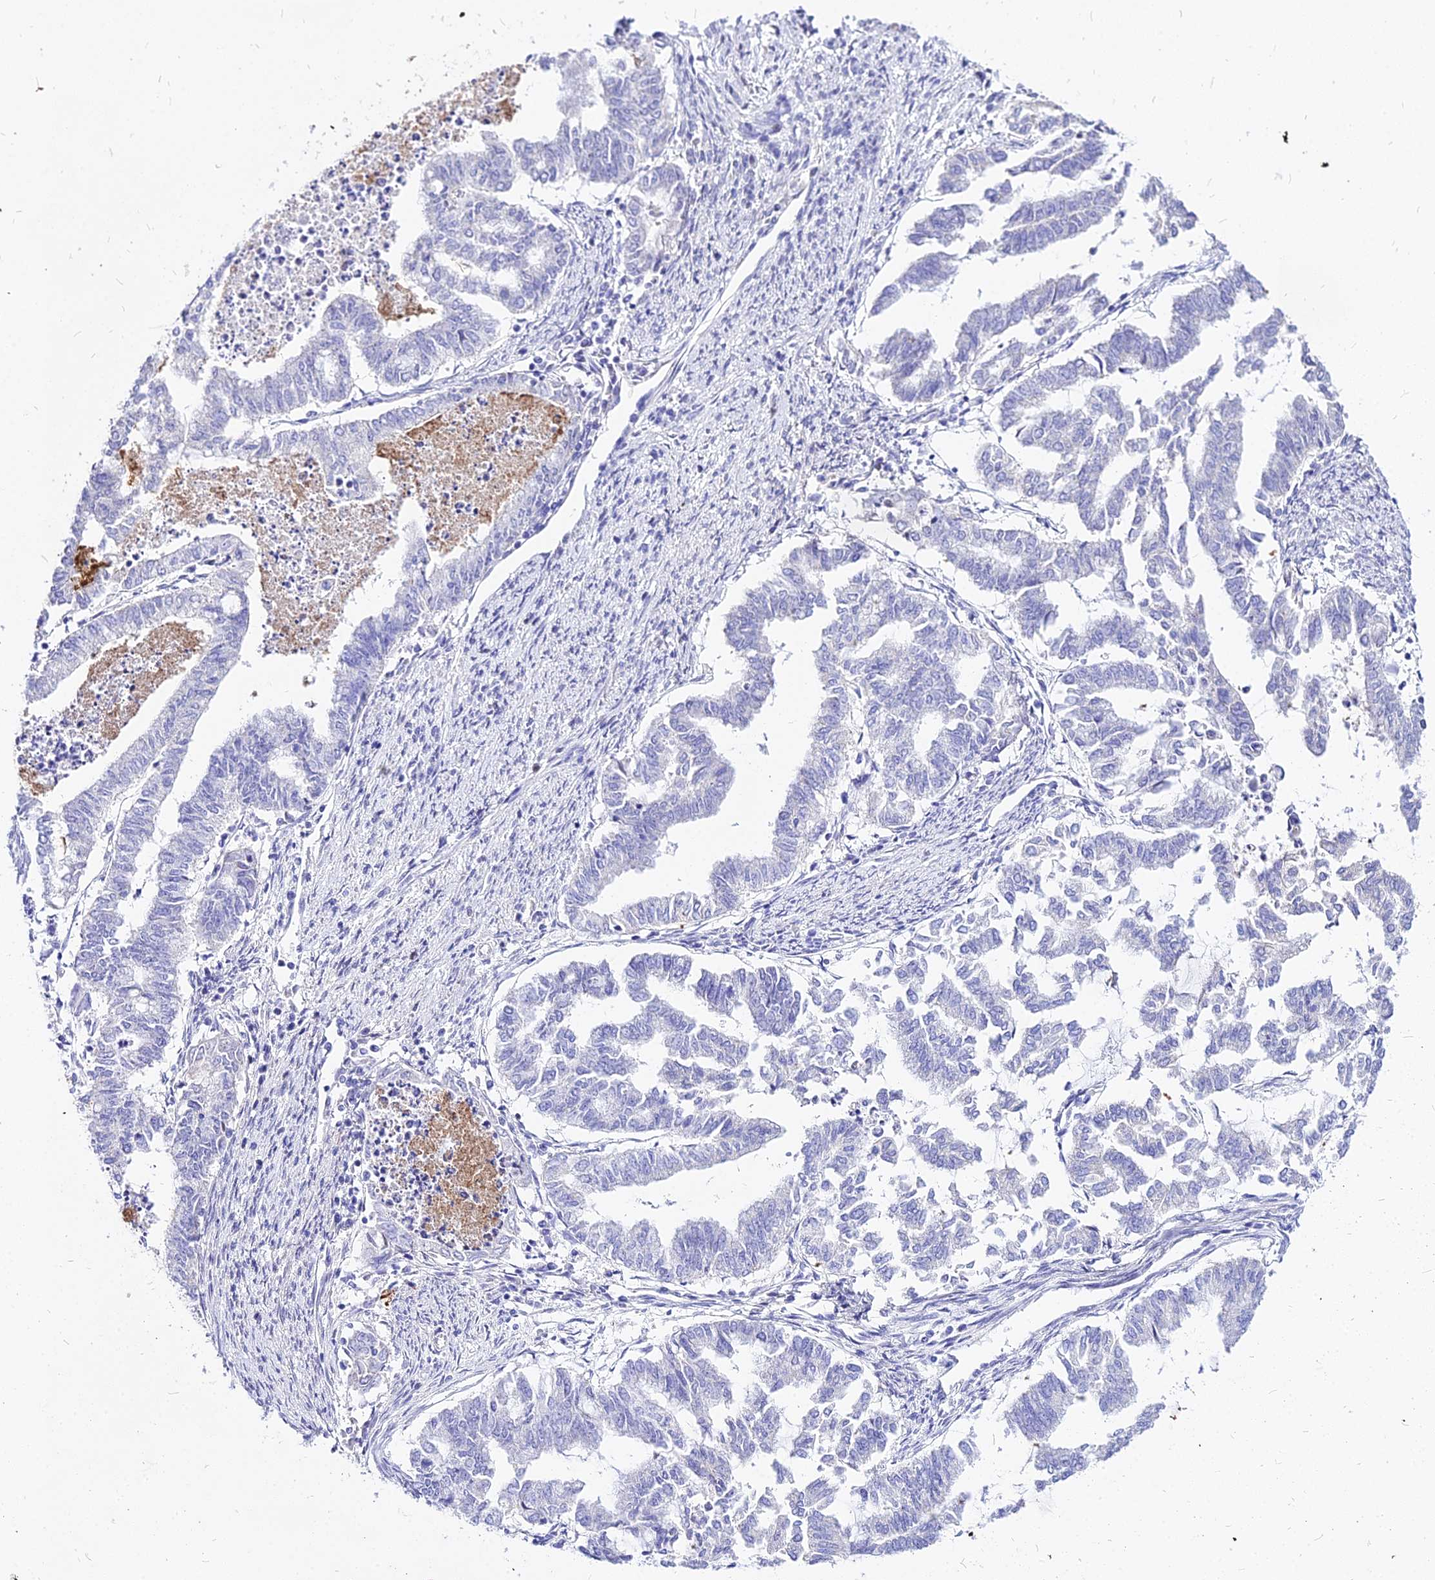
{"staining": {"intensity": "negative", "quantity": "none", "location": "none"}, "tissue": "endometrial cancer", "cell_type": "Tumor cells", "image_type": "cancer", "snomed": [{"axis": "morphology", "description": "Adenocarcinoma, NOS"}, {"axis": "topography", "description": "Endometrium"}], "caption": "A high-resolution micrograph shows immunohistochemistry staining of endometrial cancer (adenocarcinoma), which shows no significant positivity in tumor cells. (IHC, brightfield microscopy, high magnification).", "gene": "CARD18", "patient": {"sex": "female", "age": 79}}